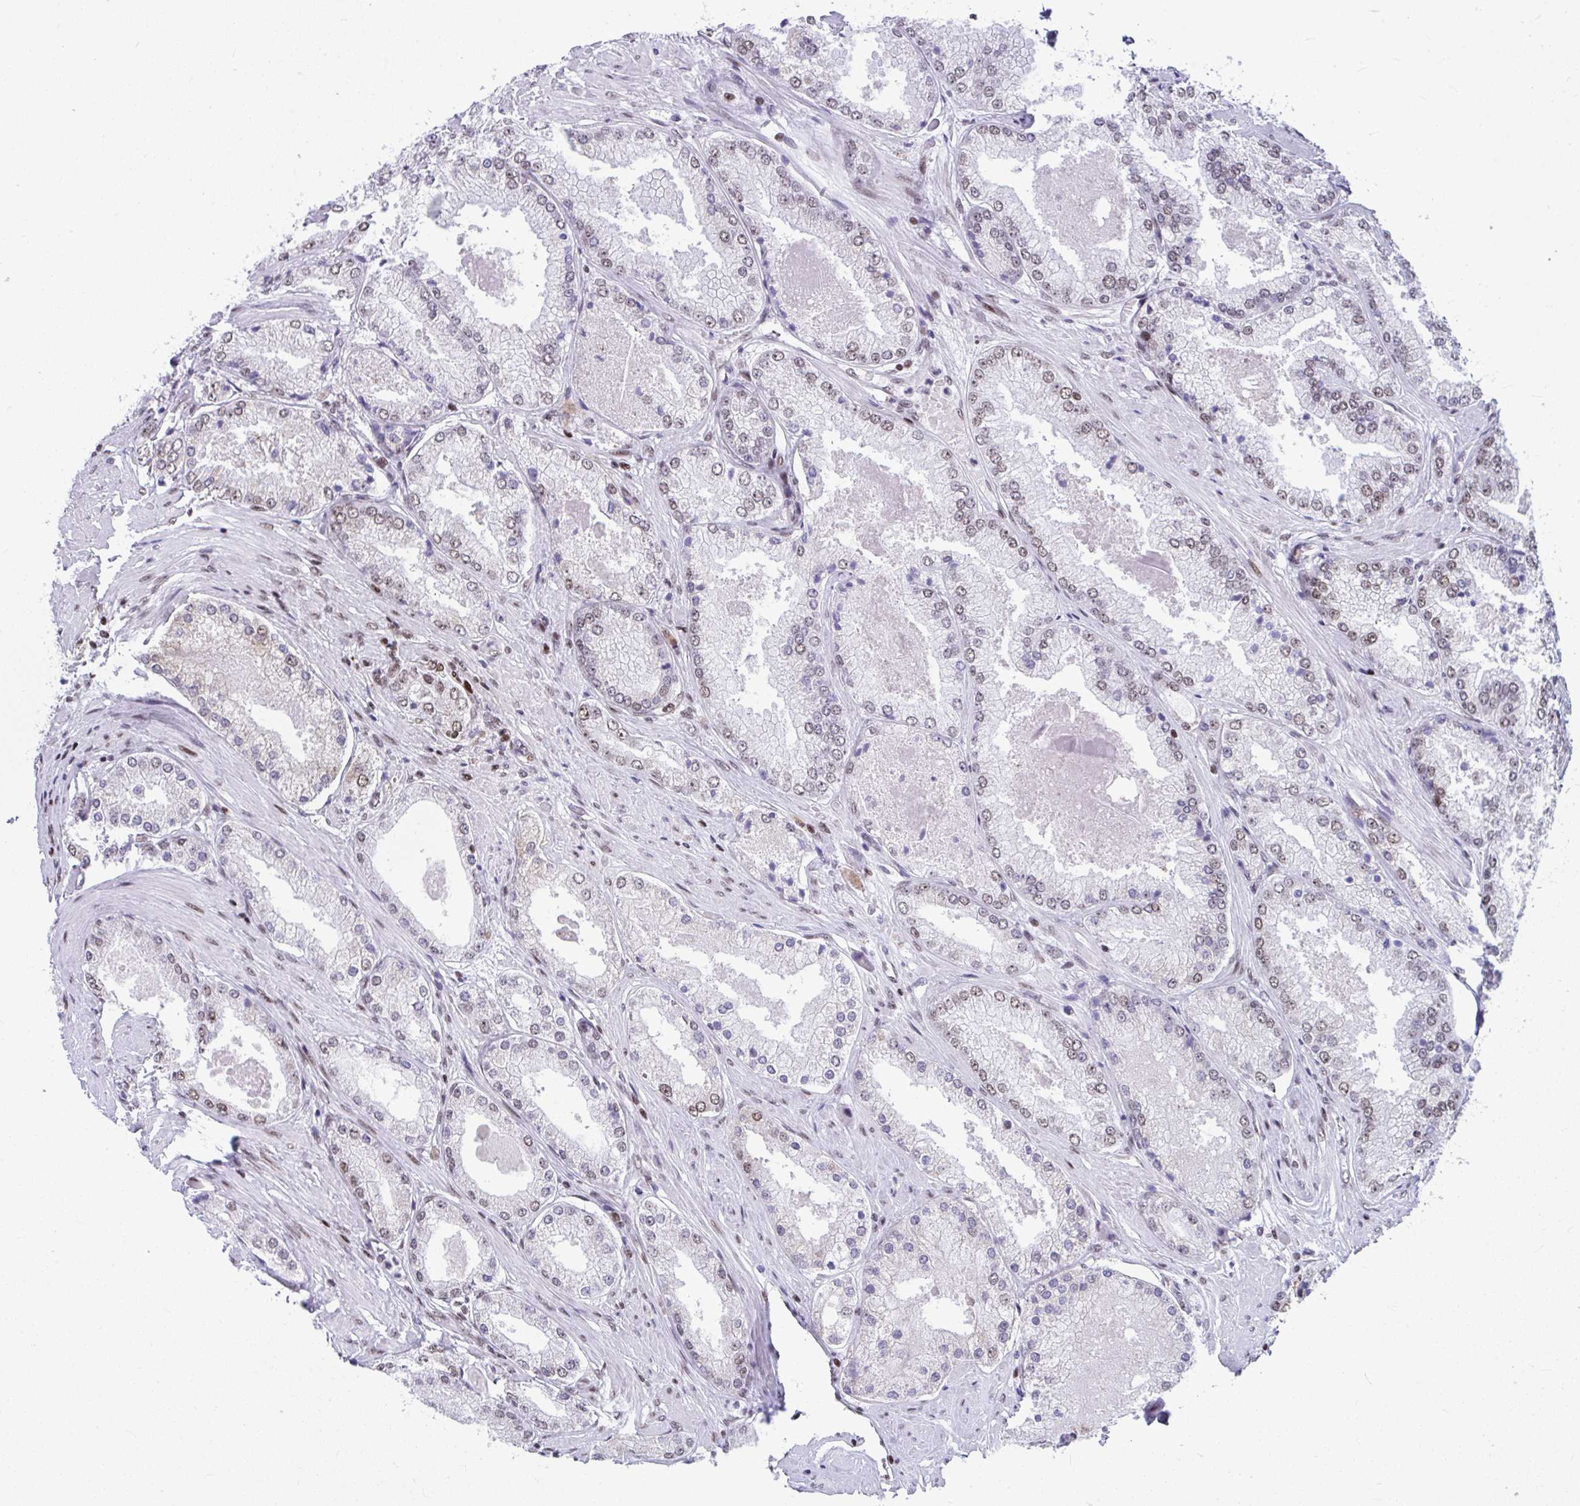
{"staining": {"intensity": "weak", "quantity": "<25%", "location": "nuclear"}, "tissue": "prostate cancer", "cell_type": "Tumor cells", "image_type": "cancer", "snomed": [{"axis": "morphology", "description": "Adenocarcinoma, Low grade"}, {"axis": "topography", "description": "Prostate"}], "caption": "IHC of adenocarcinoma (low-grade) (prostate) exhibits no positivity in tumor cells.", "gene": "SLC35C2", "patient": {"sex": "male", "age": 68}}